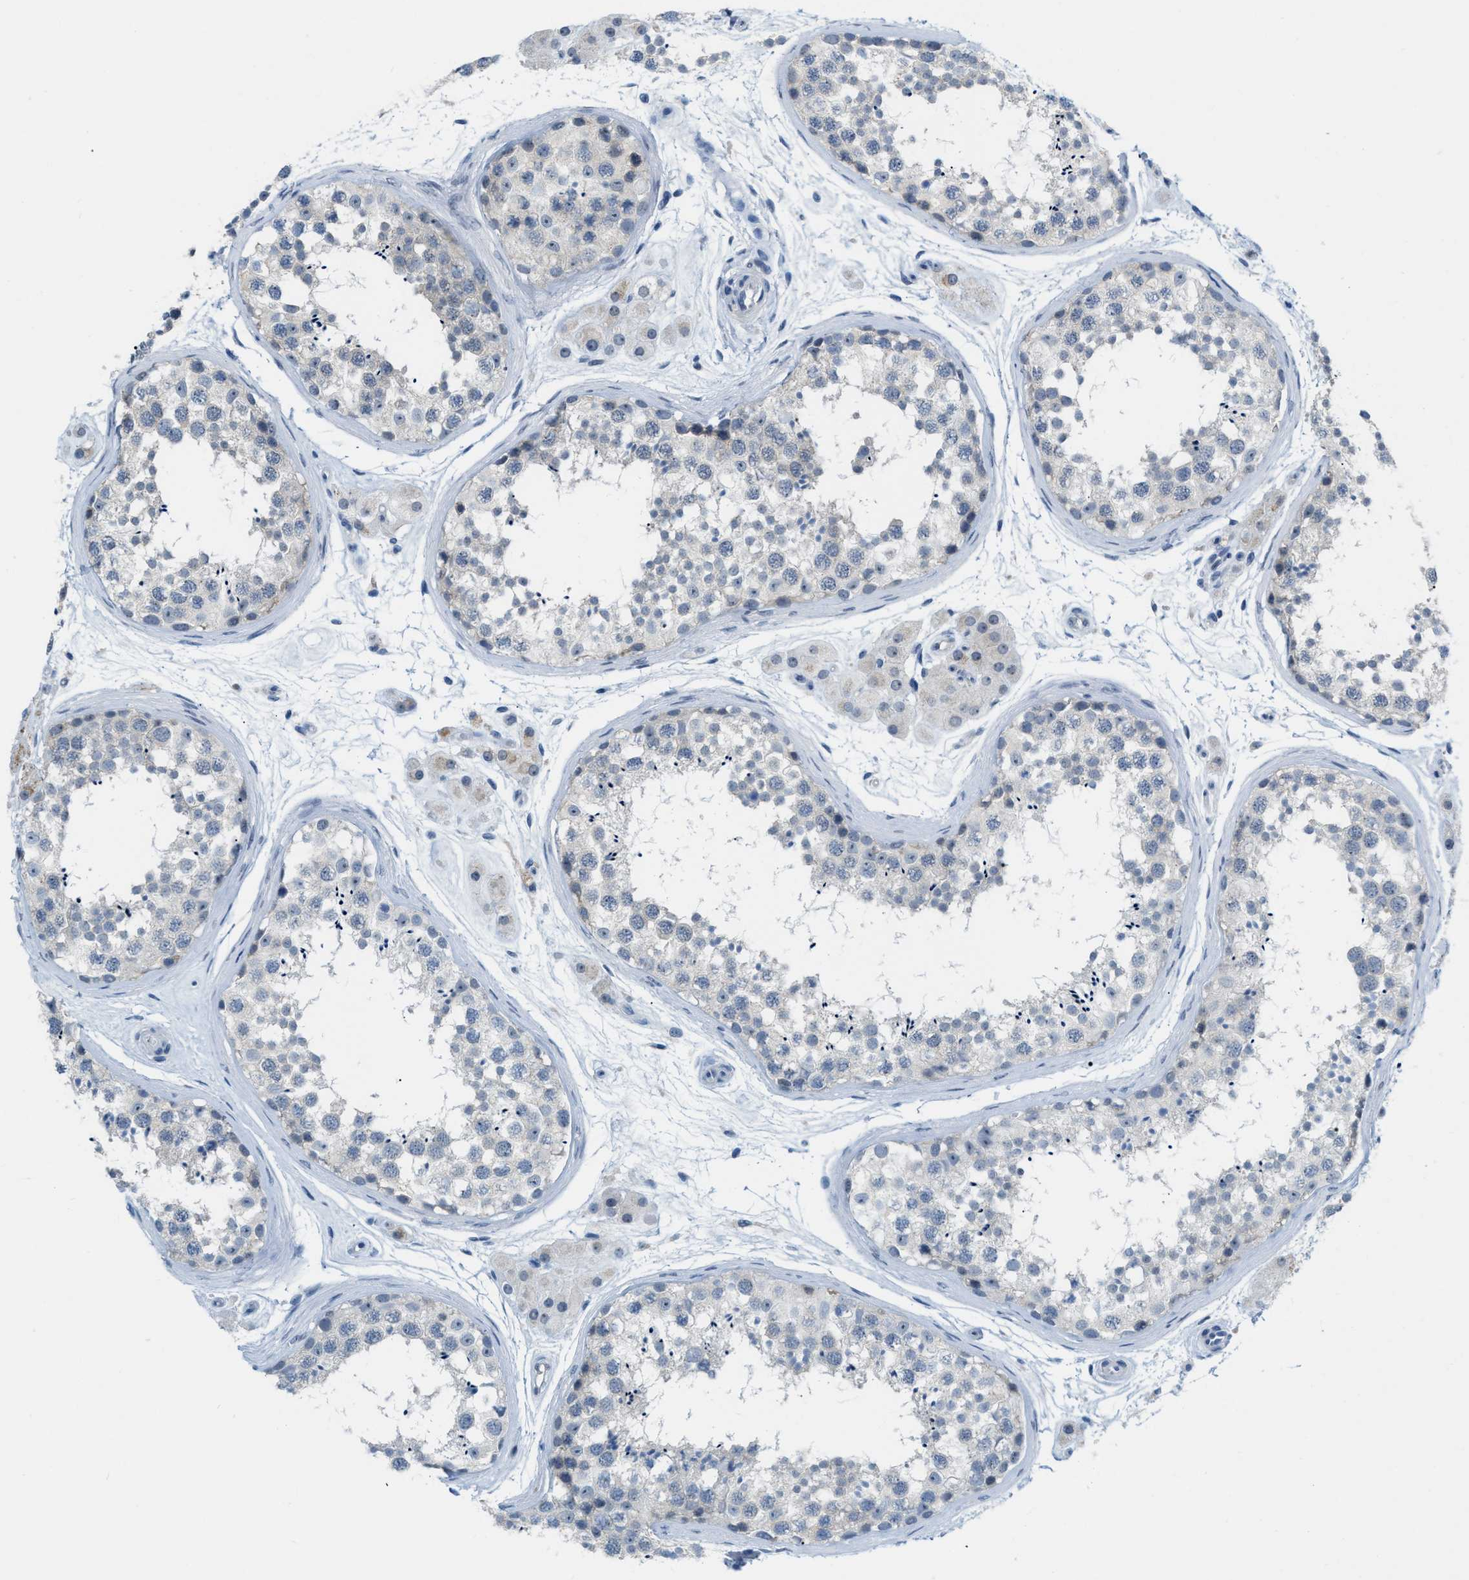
{"staining": {"intensity": "negative", "quantity": "none", "location": "none"}, "tissue": "testis", "cell_type": "Cells in seminiferous ducts", "image_type": "normal", "snomed": [{"axis": "morphology", "description": "Normal tissue, NOS"}, {"axis": "topography", "description": "Testis"}], "caption": "The micrograph displays no significant positivity in cells in seminiferous ducts of testis.", "gene": "PHRF1", "patient": {"sex": "male", "age": 56}}